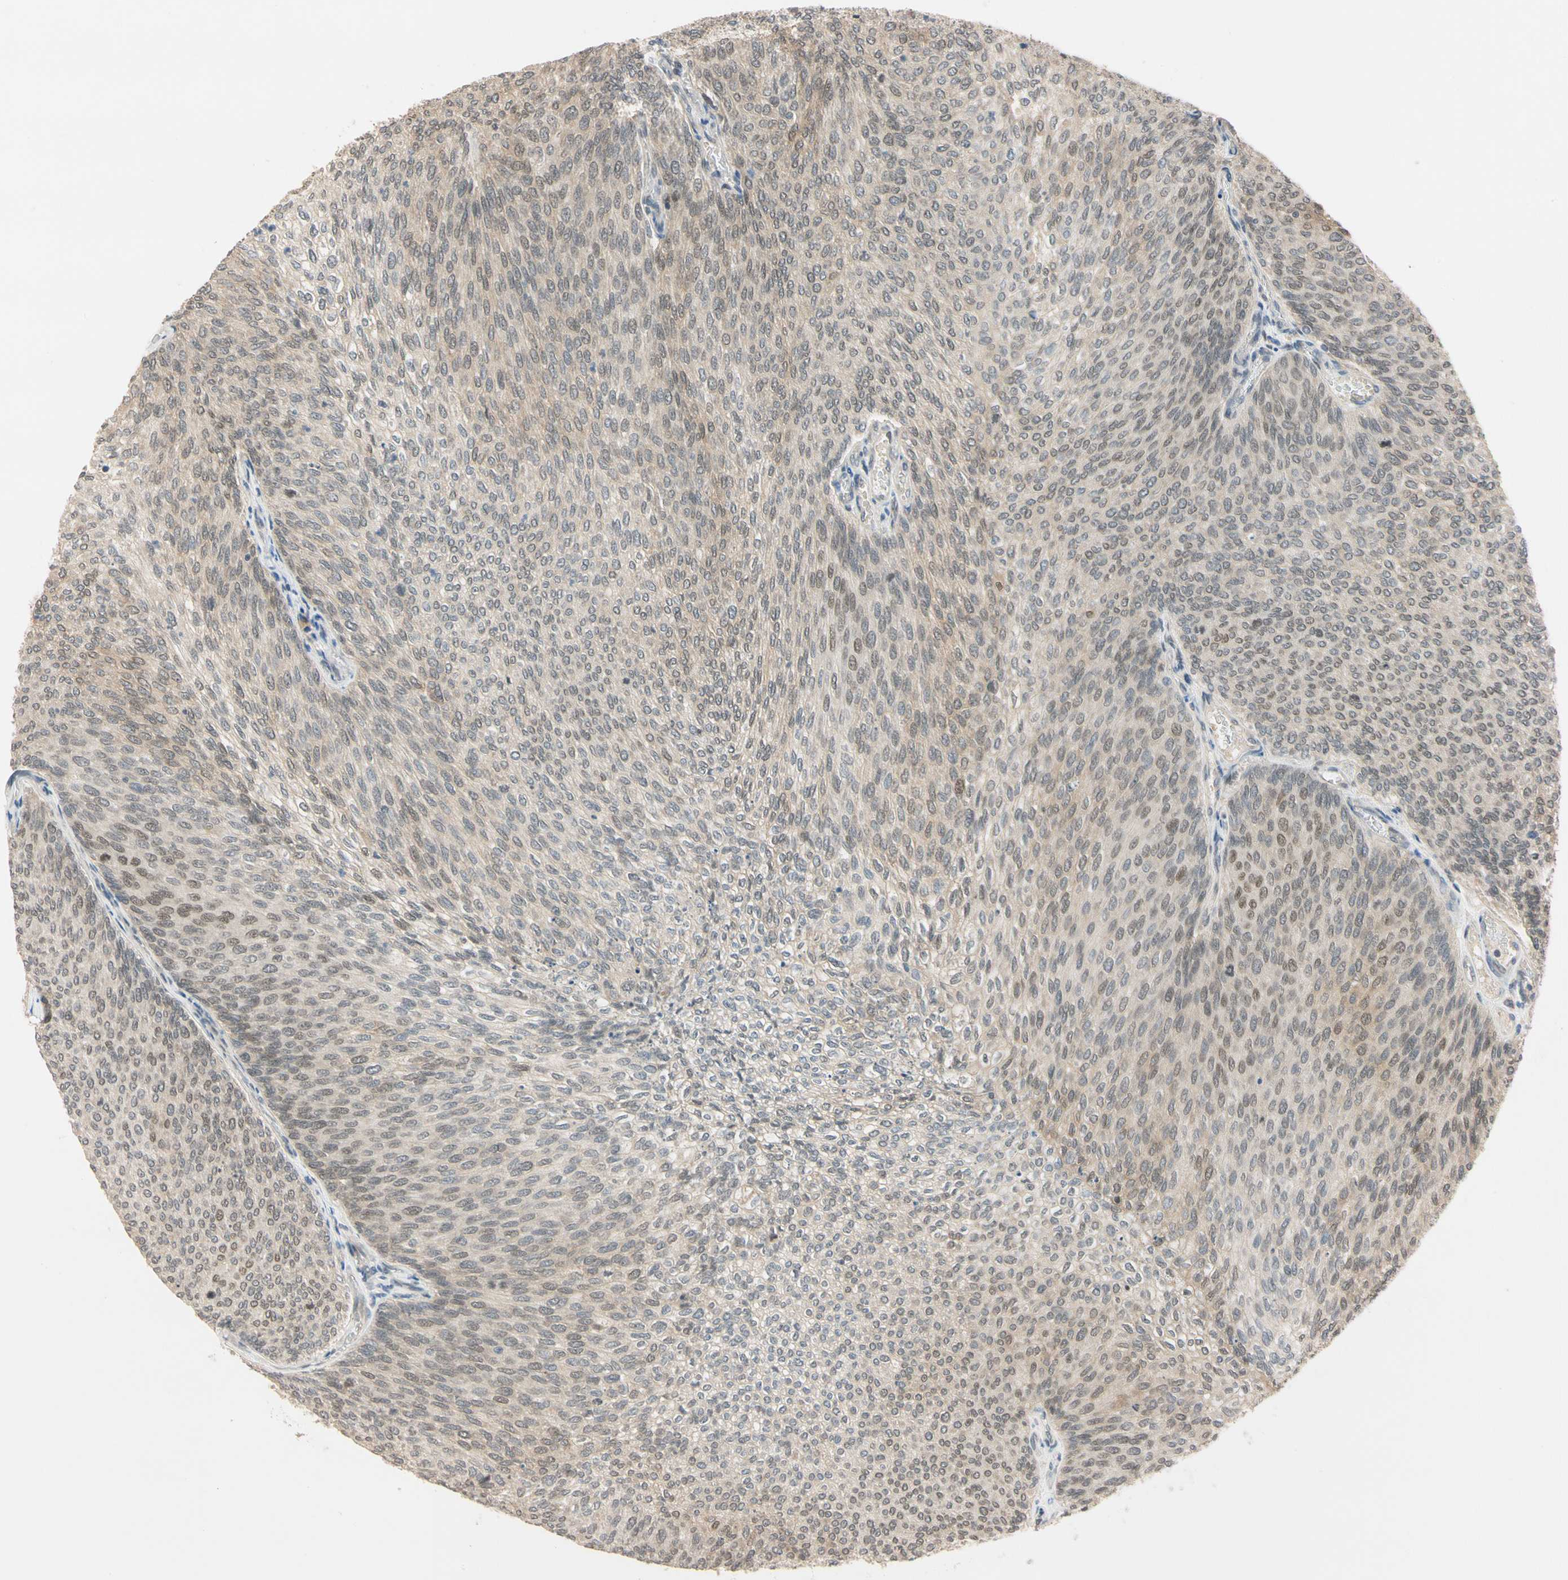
{"staining": {"intensity": "moderate", "quantity": ">75%", "location": "cytoplasmic/membranous,nuclear"}, "tissue": "urothelial cancer", "cell_type": "Tumor cells", "image_type": "cancer", "snomed": [{"axis": "morphology", "description": "Urothelial carcinoma, Low grade"}, {"axis": "topography", "description": "Urinary bladder"}], "caption": "Tumor cells show medium levels of moderate cytoplasmic/membranous and nuclear staining in about >75% of cells in human urothelial cancer.", "gene": "RIOX2", "patient": {"sex": "female", "age": 79}}